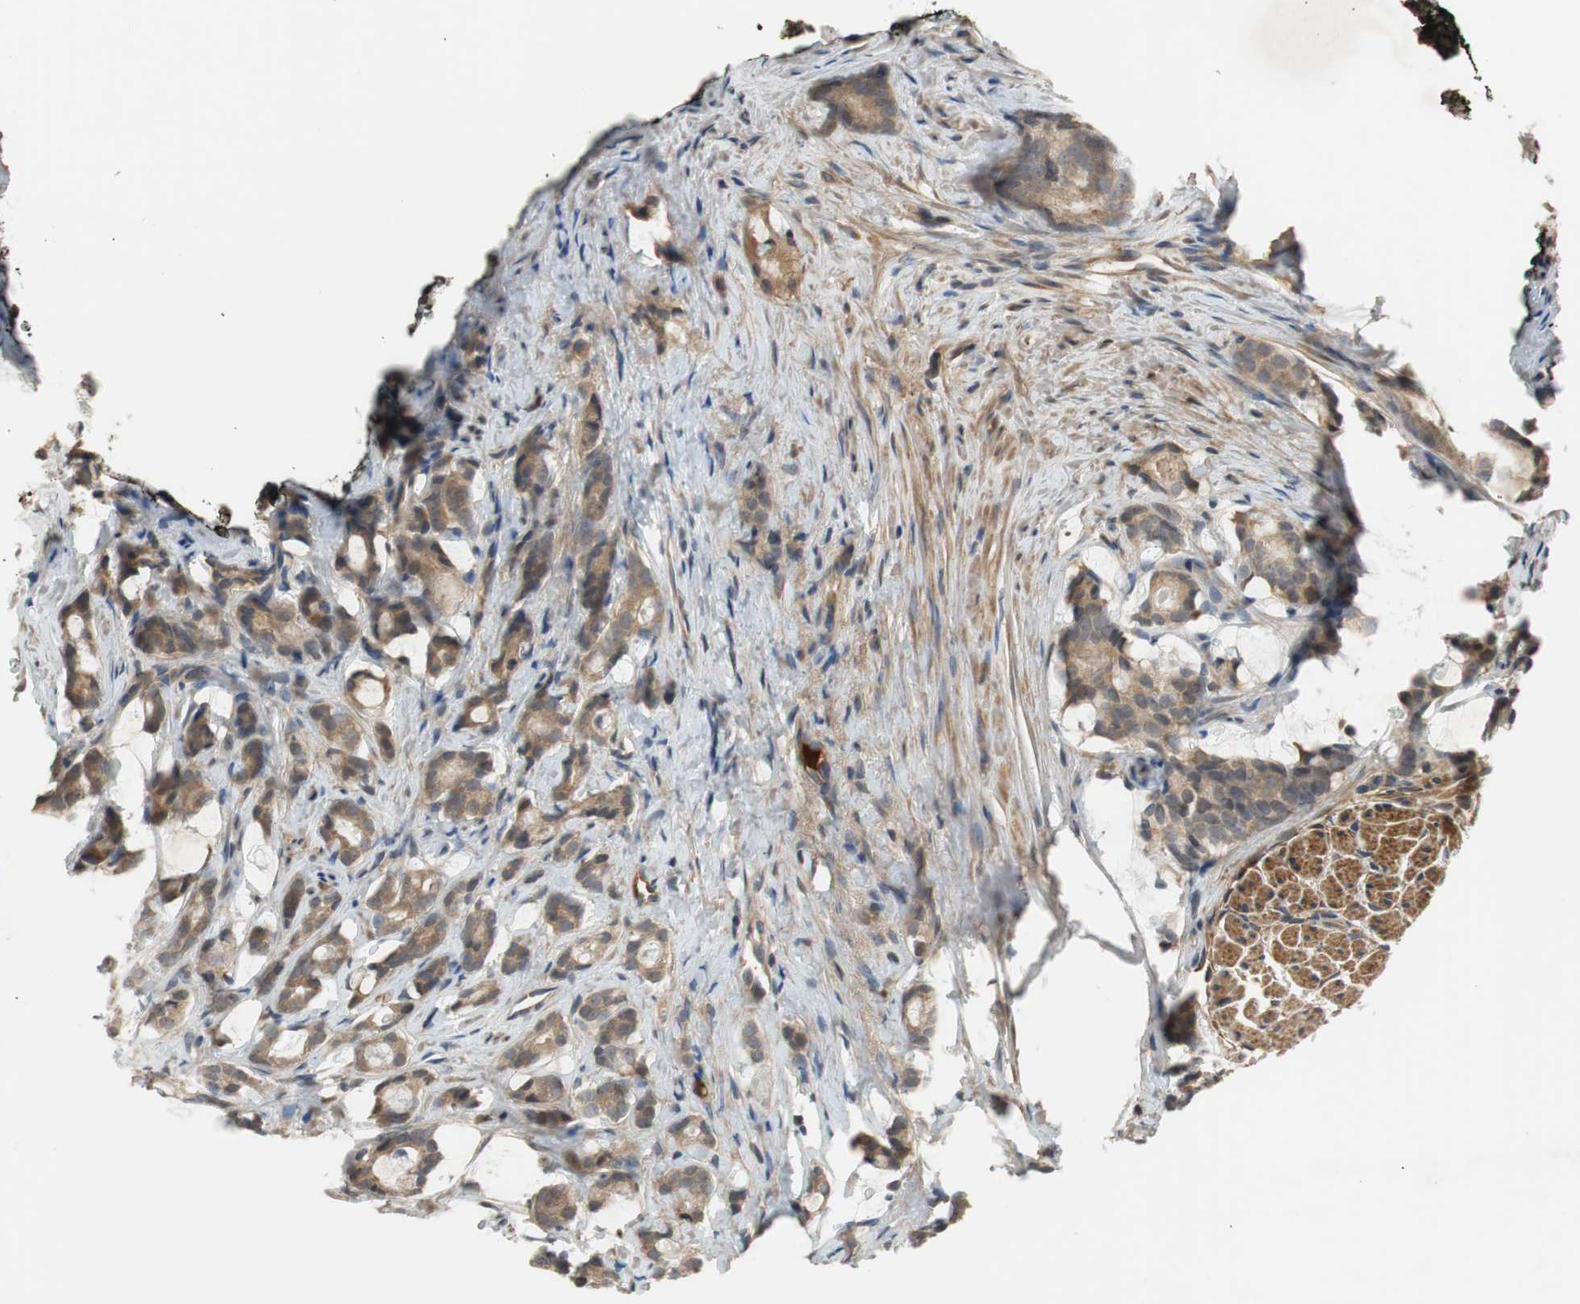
{"staining": {"intensity": "weak", "quantity": ">75%", "location": "cytoplasmic/membranous"}, "tissue": "prostate cancer", "cell_type": "Tumor cells", "image_type": "cancer", "snomed": [{"axis": "morphology", "description": "Adenocarcinoma, Low grade"}, {"axis": "topography", "description": "Prostate"}], "caption": "Human prostate cancer stained for a protein (brown) displays weak cytoplasmic/membranous positive expression in approximately >75% of tumor cells.", "gene": "C4A", "patient": {"sex": "male", "age": 58}}